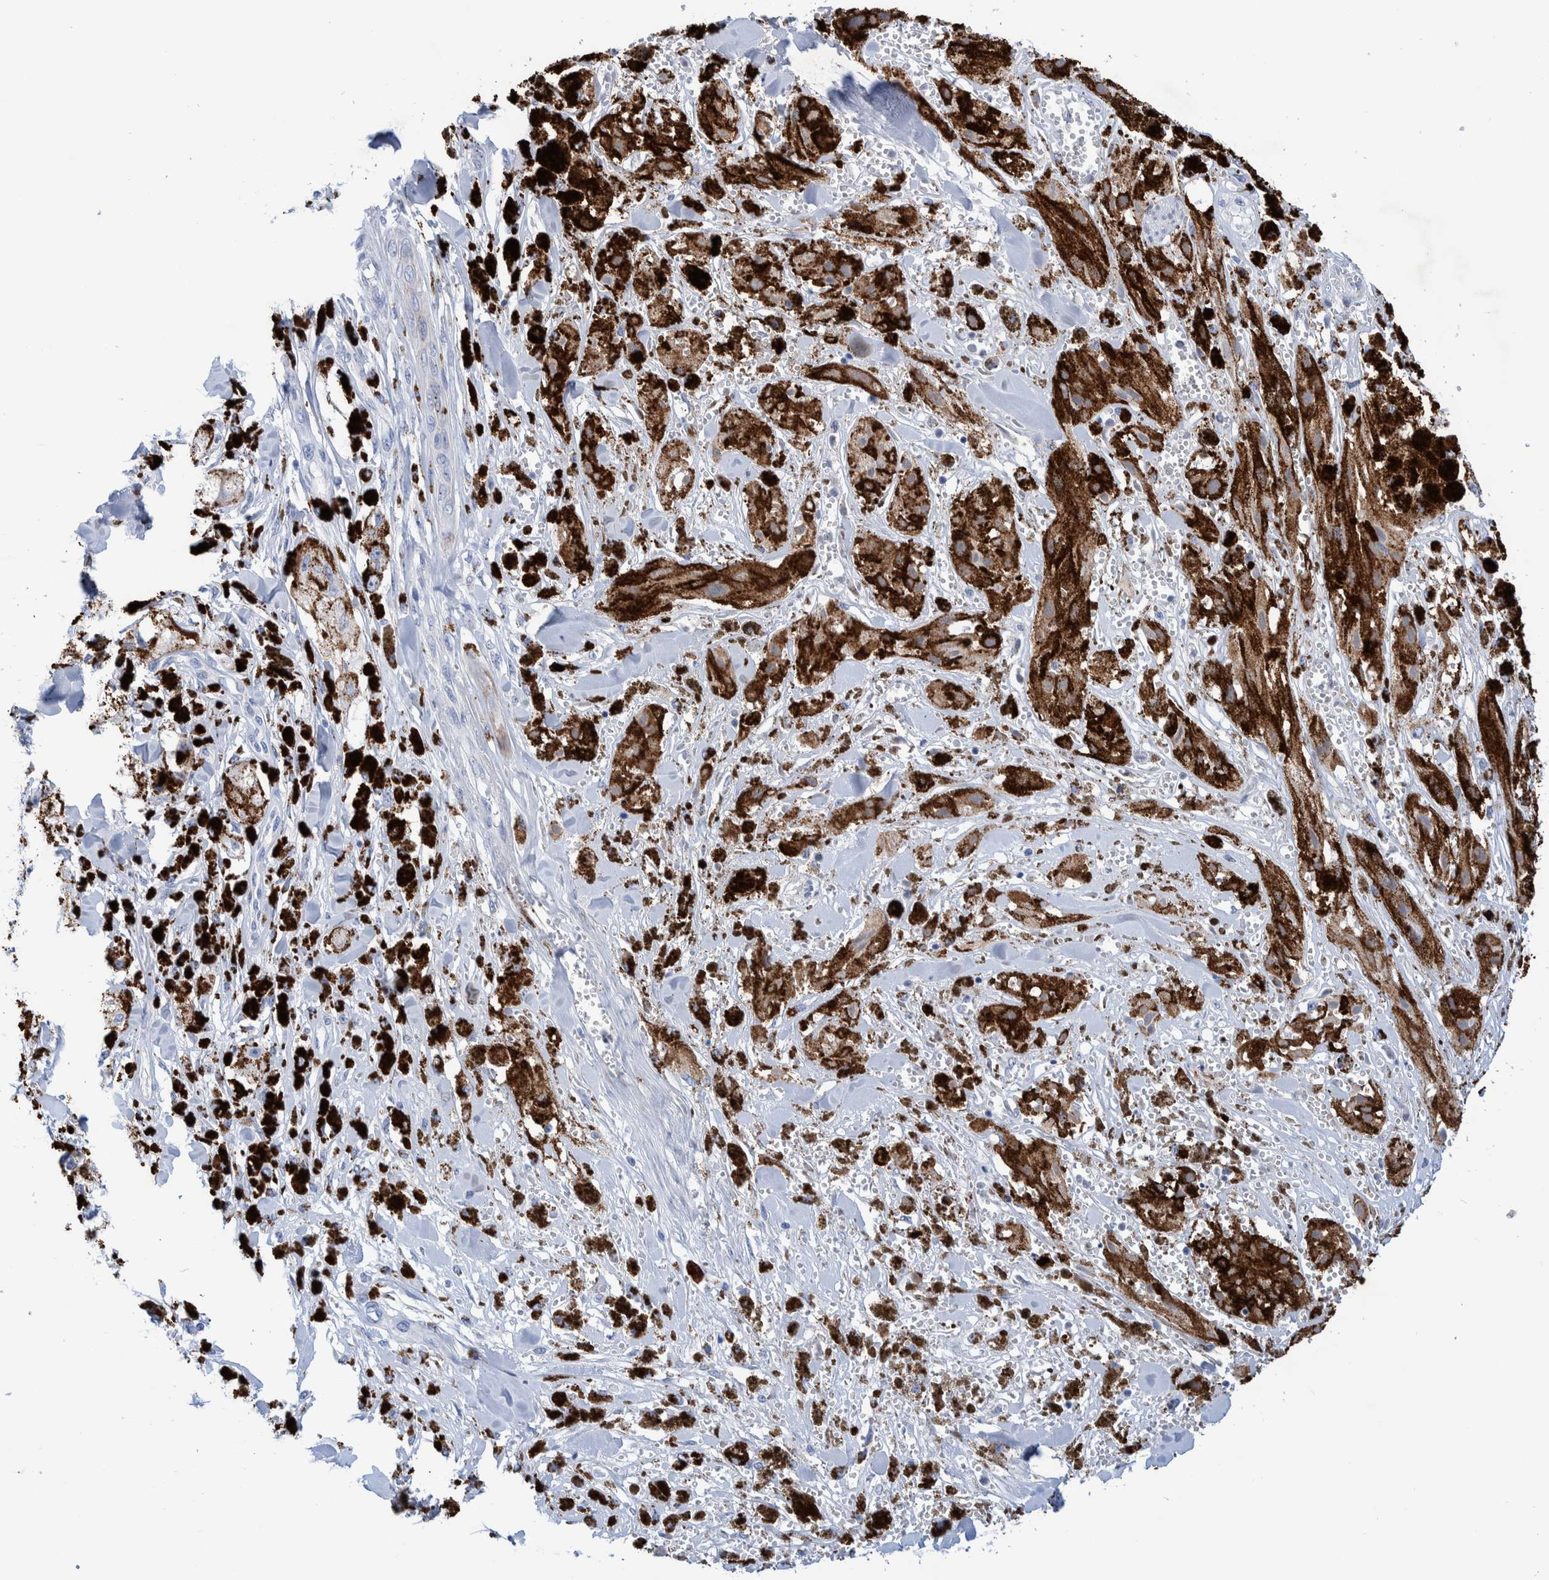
{"staining": {"intensity": "negative", "quantity": "none", "location": "none"}, "tissue": "melanoma", "cell_type": "Tumor cells", "image_type": "cancer", "snomed": [{"axis": "morphology", "description": "Malignant melanoma, NOS"}, {"axis": "topography", "description": "Skin"}], "caption": "Malignant melanoma was stained to show a protein in brown. There is no significant positivity in tumor cells. (IHC, brightfield microscopy, high magnification).", "gene": "PERP", "patient": {"sex": "male", "age": 88}}